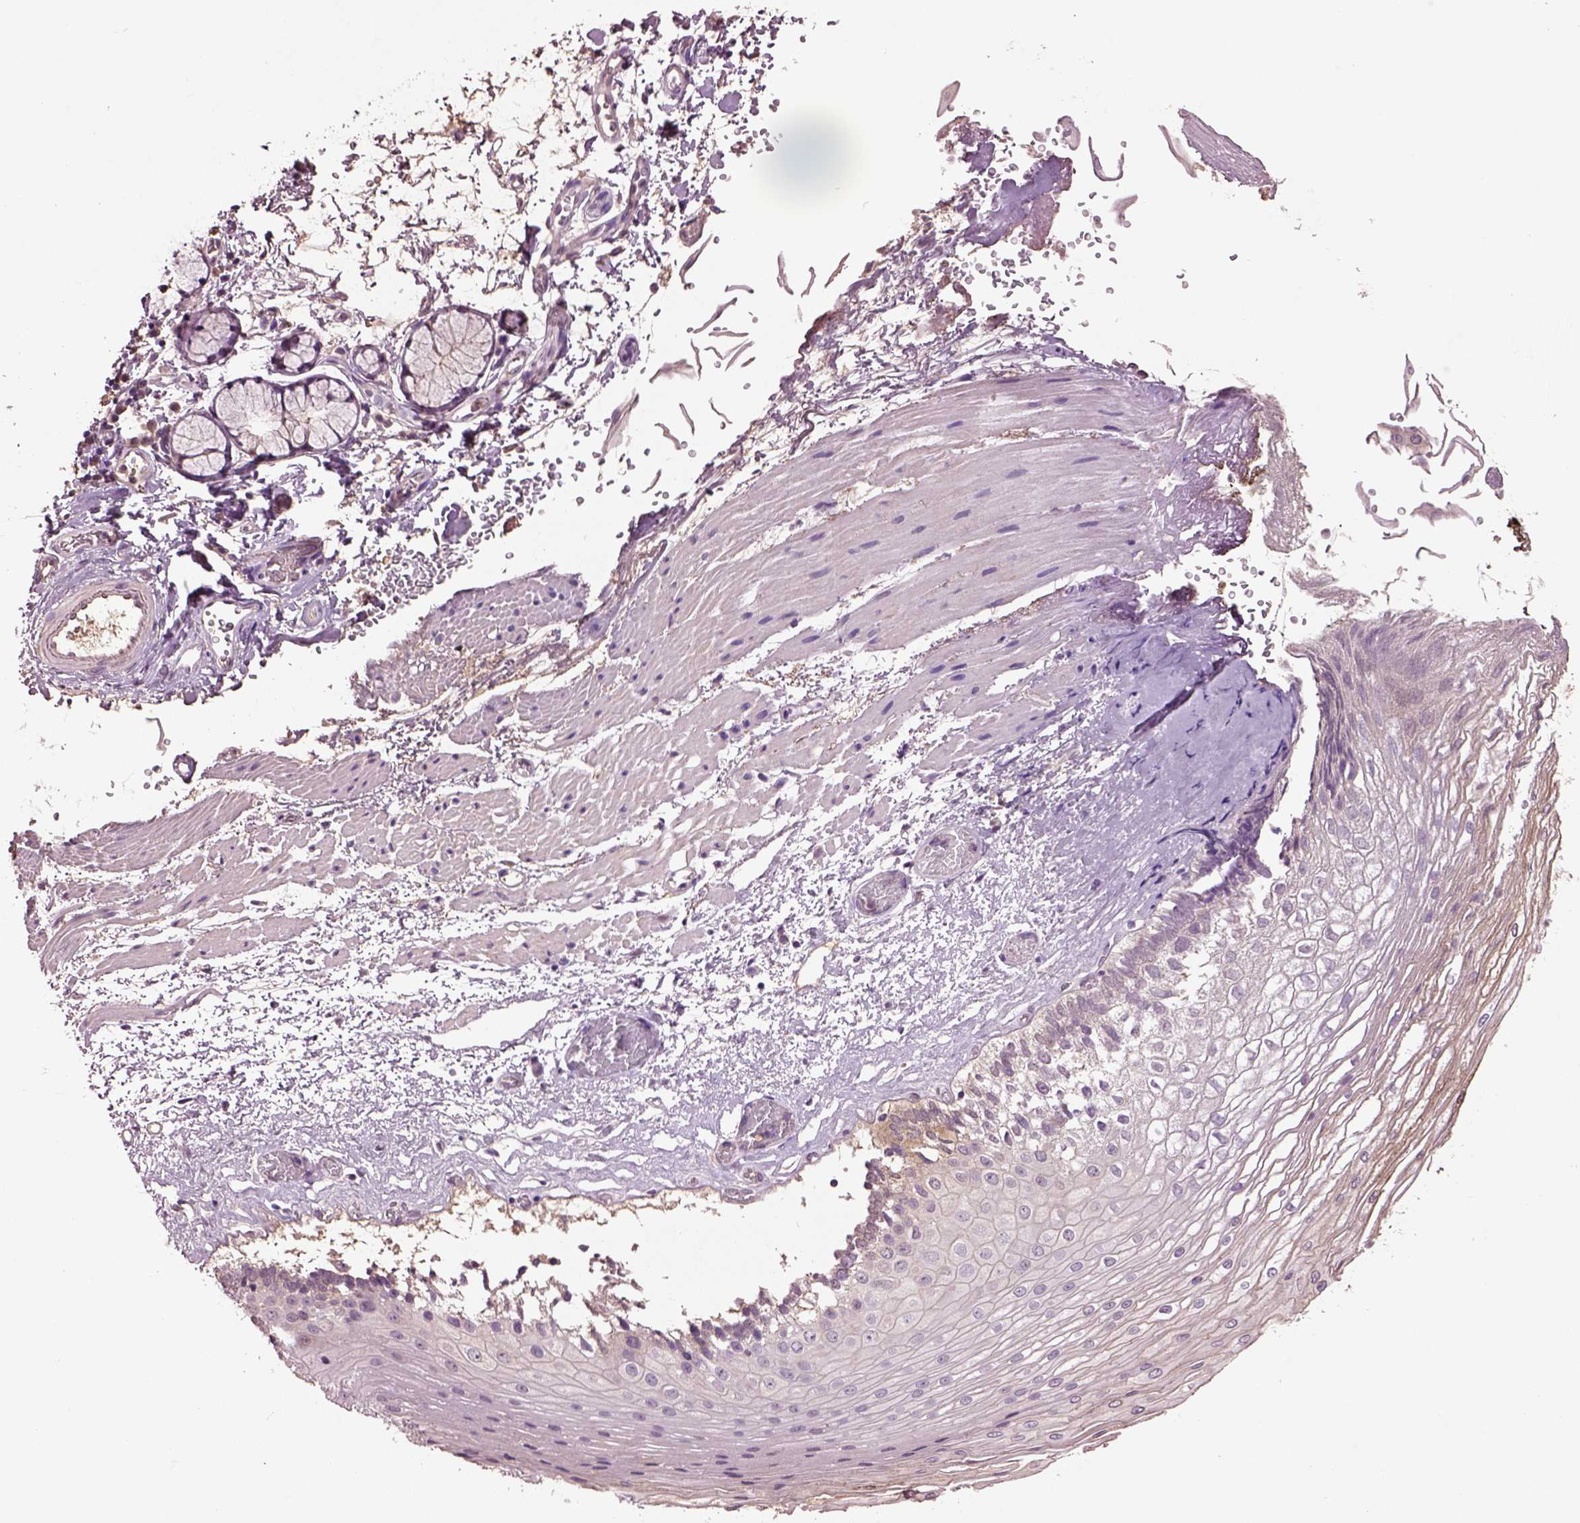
{"staining": {"intensity": "moderate", "quantity": "<25%", "location": "cytoplasmic/membranous"}, "tissue": "esophagus", "cell_type": "Squamous epithelial cells", "image_type": "normal", "snomed": [{"axis": "morphology", "description": "Normal tissue, NOS"}, {"axis": "topography", "description": "Esophagus"}], "caption": "Moderate cytoplasmic/membranous expression is identified in approximately <25% of squamous epithelial cells in unremarkable esophagus.", "gene": "MDP1", "patient": {"sex": "female", "age": 62}}